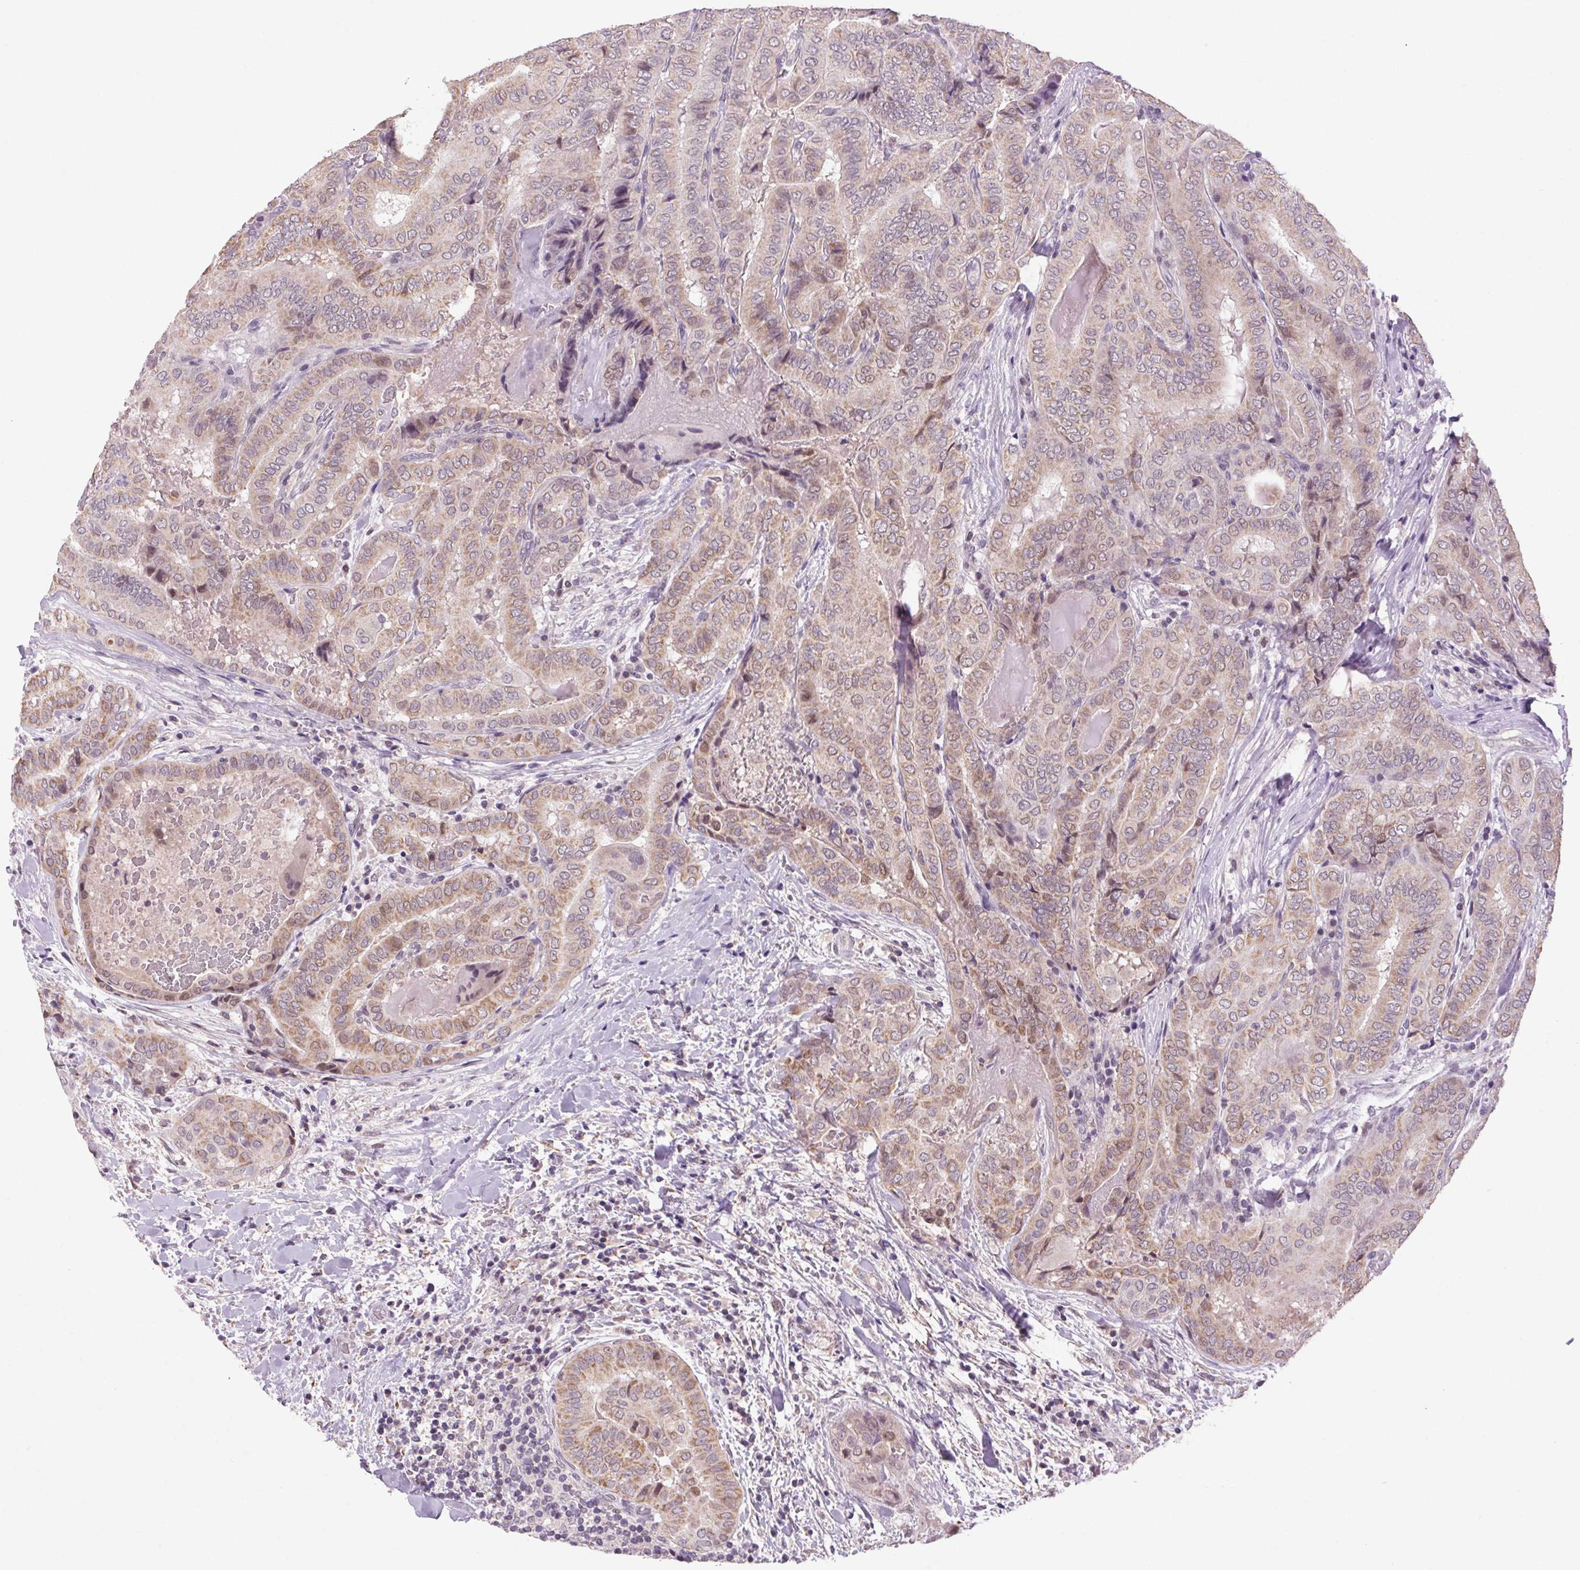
{"staining": {"intensity": "moderate", "quantity": ">75%", "location": "cytoplasmic/membranous"}, "tissue": "thyroid cancer", "cell_type": "Tumor cells", "image_type": "cancer", "snomed": [{"axis": "morphology", "description": "Papillary adenocarcinoma, NOS"}, {"axis": "topography", "description": "Thyroid gland"}], "caption": "IHC staining of thyroid papillary adenocarcinoma, which reveals medium levels of moderate cytoplasmic/membranous expression in approximately >75% of tumor cells indicating moderate cytoplasmic/membranous protein expression. The staining was performed using DAB (3,3'-diaminobenzidine) (brown) for protein detection and nuclei were counterstained in hematoxylin (blue).", "gene": "AKR1E2", "patient": {"sex": "female", "age": 61}}